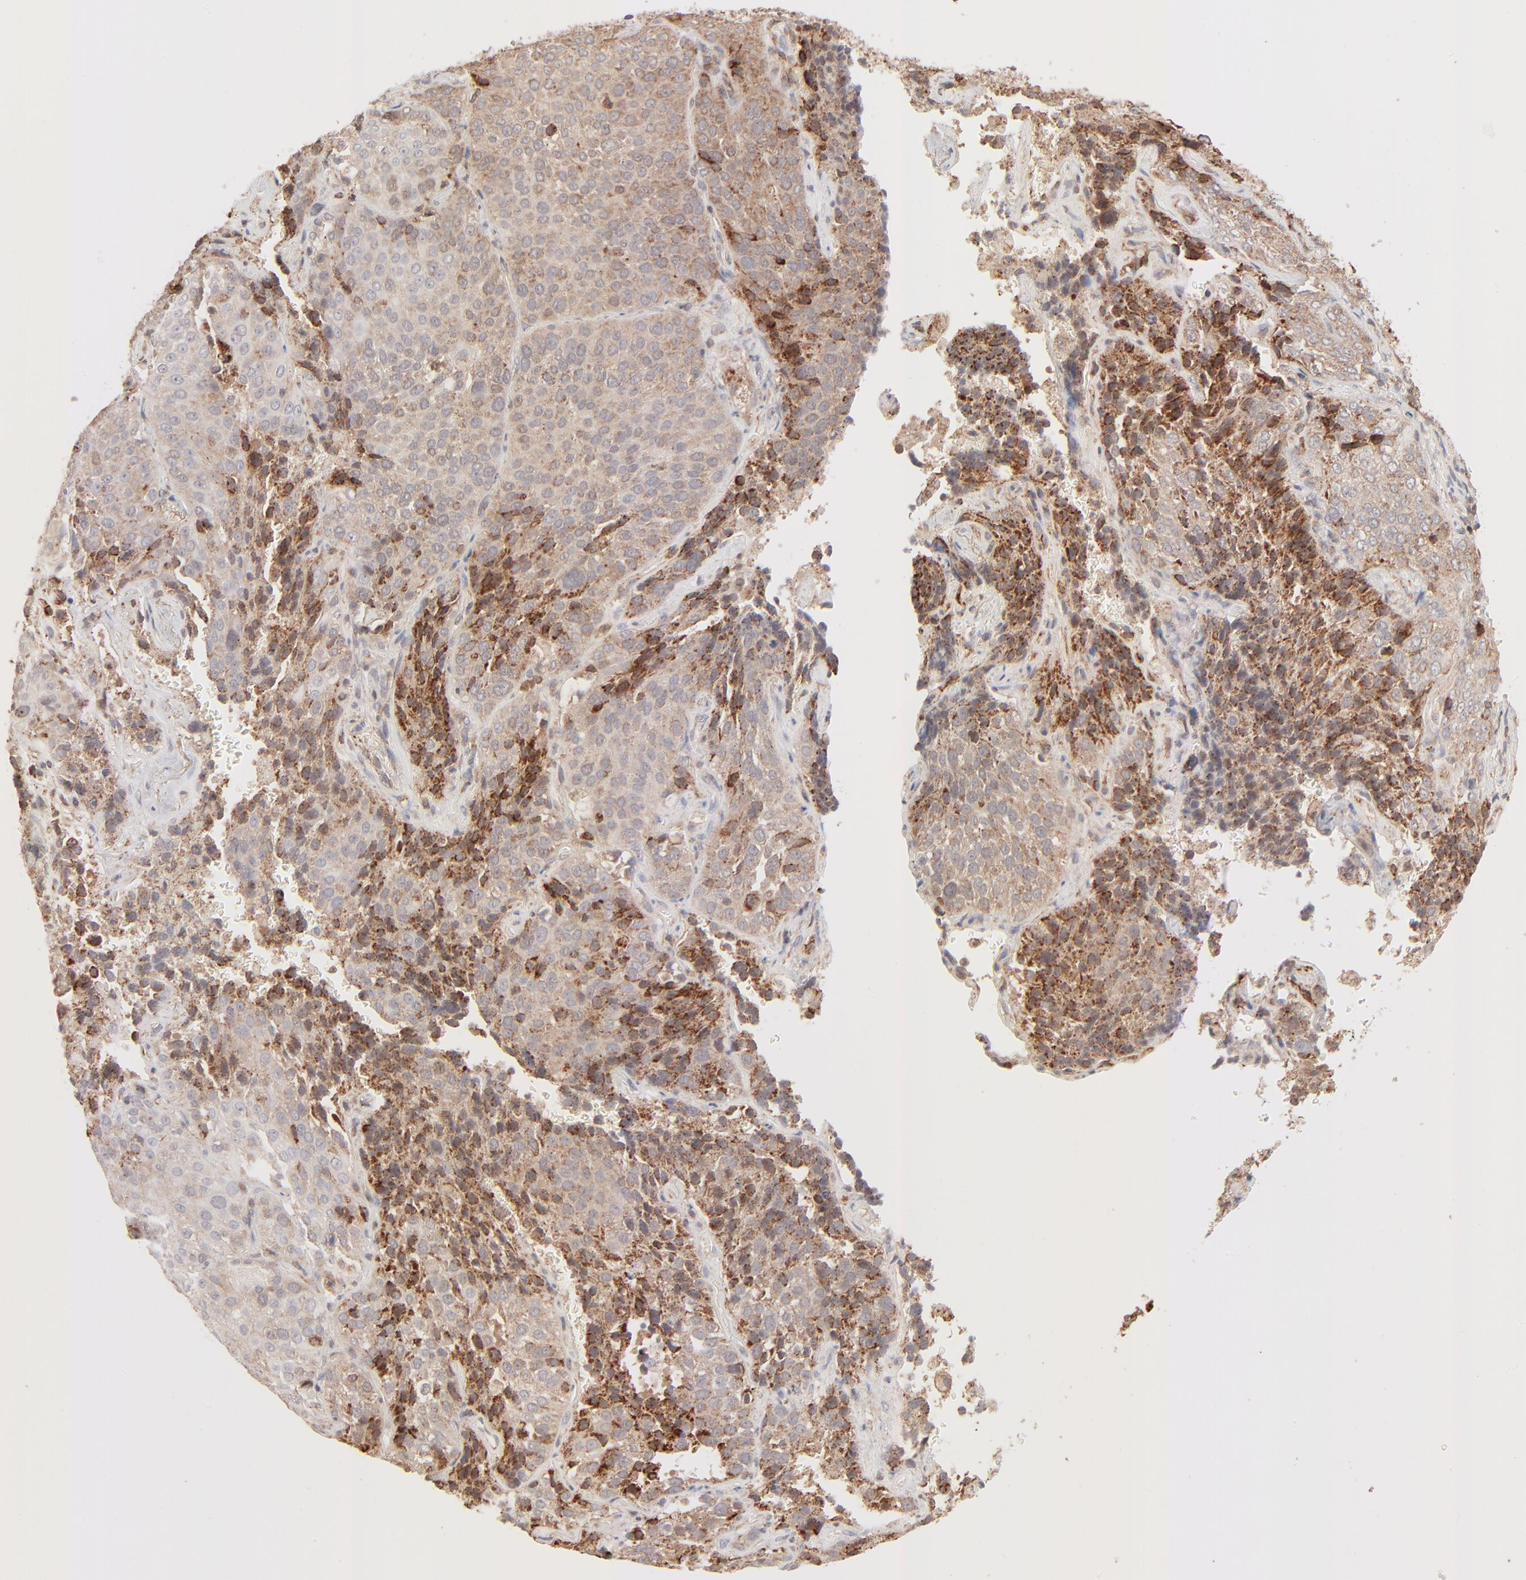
{"staining": {"intensity": "moderate", "quantity": ">75%", "location": "cytoplasmic/membranous"}, "tissue": "lung cancer", "cell_type": "Tumor cells", "image_type": "cancer", "snomed": [{"axis": "morphology", "description": "Squamous cell carcinoma, NOS"}, {"axis": "topography", "description": "Lung"}], "caption": "IHC micrograph of neoplastic tissue: lung cancer stained using immunohistochemistry demonstrates medium levels of moderate protein expression localized specifically in the cytoplasmic/membranous of tumor cells, appearing as a cytoplasmic/membranous brown color.", "gene": "CSPG4", "patient": {"sex": "male", "age": 54}}